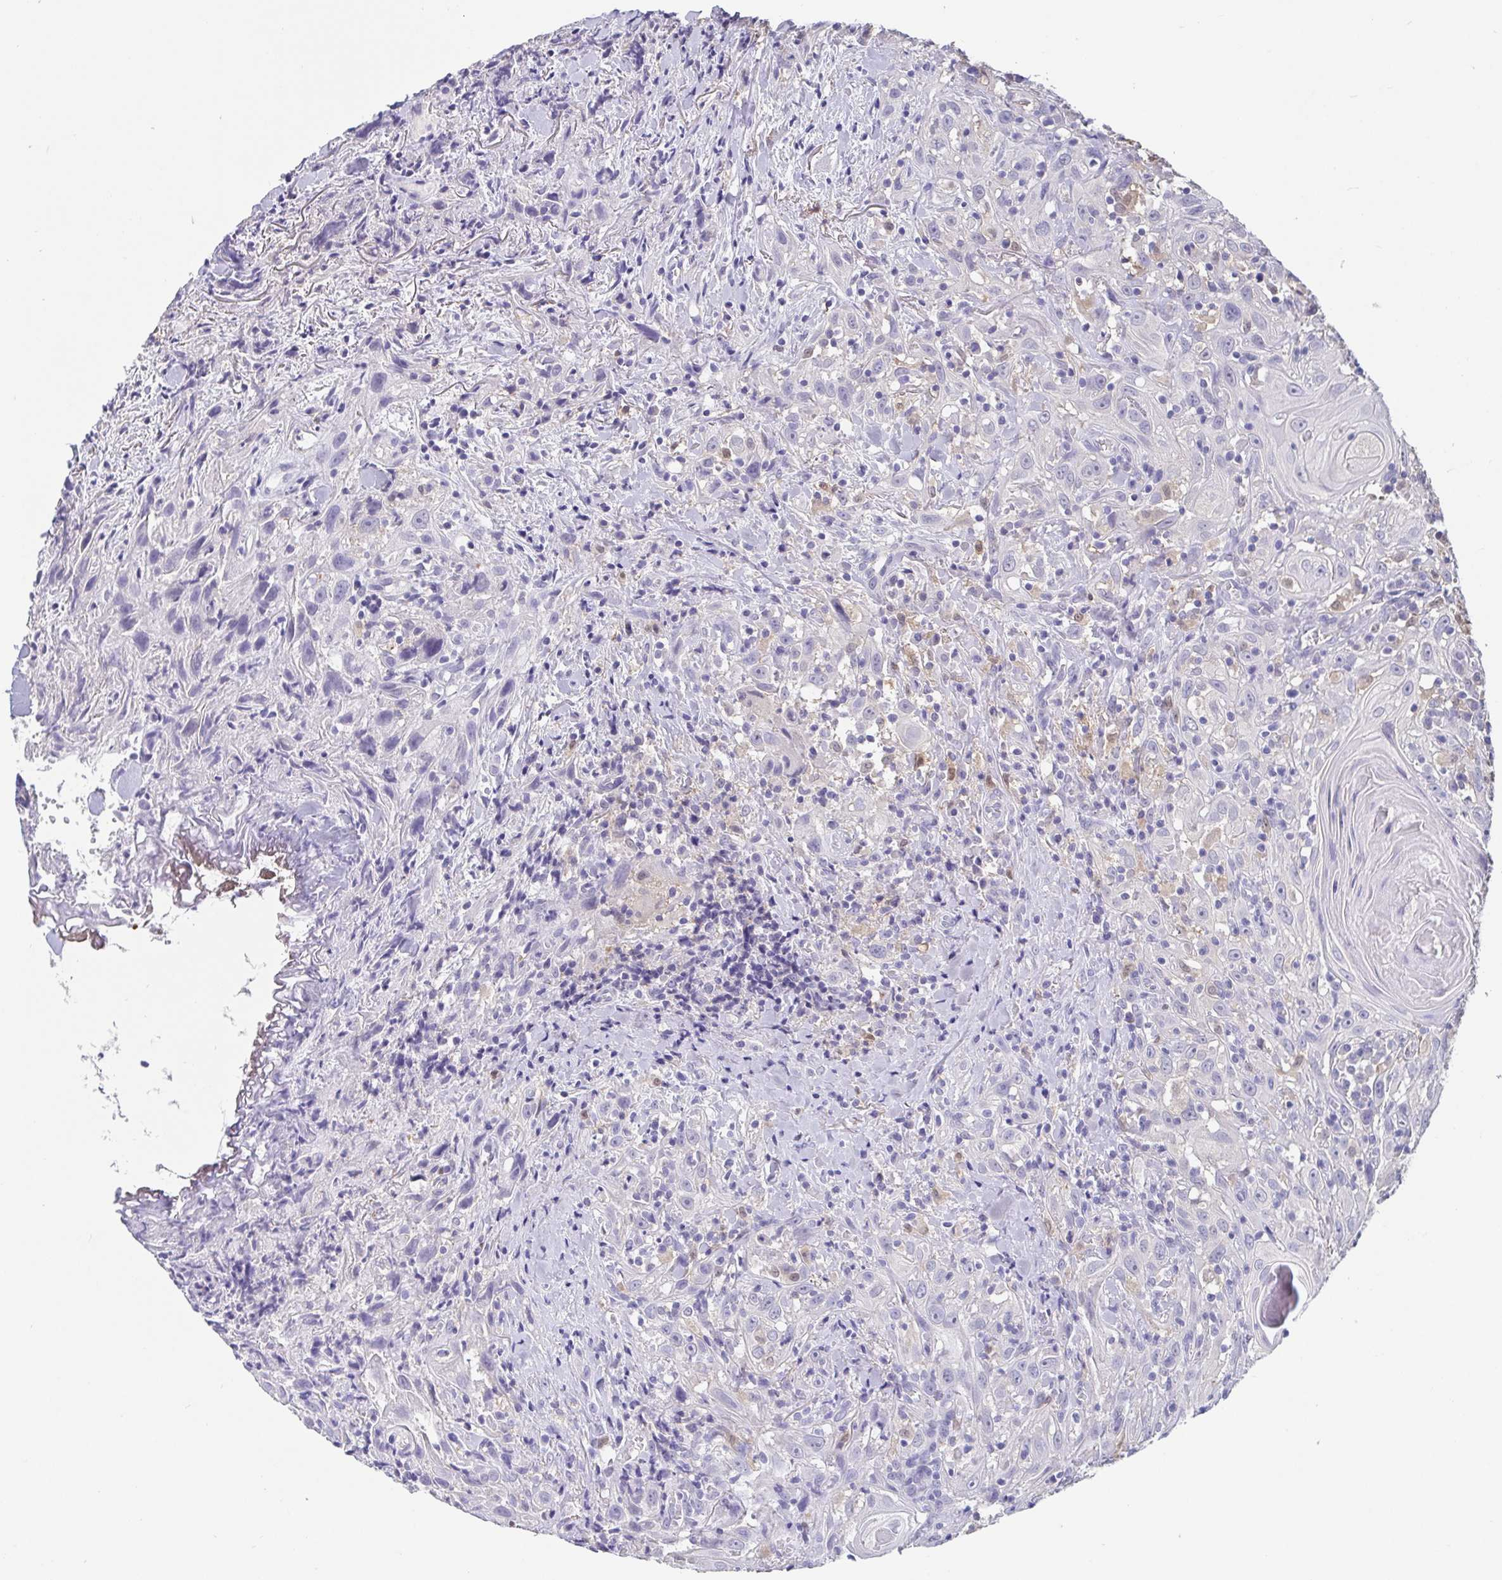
{"staining": {"intensity": "negative", "quantity": "none", "location": "none"}, "tissue": "head and neck cancer", "cell_type": "Tumor cells", "image_type": "cancer", "snomed": [{"axis": "morphology", "description": "Squamous cell carcinoma, NOS"}, {"axis": "topography", "description": "Head-Neck"}], "caption": "IHC photomicrograph of head and neck squamous cell carcinoma stained for a protein (brown), which displays no staining in tumor cells.", "gene": "IDH1", "patient": {"sex": "female", "age": 95}}